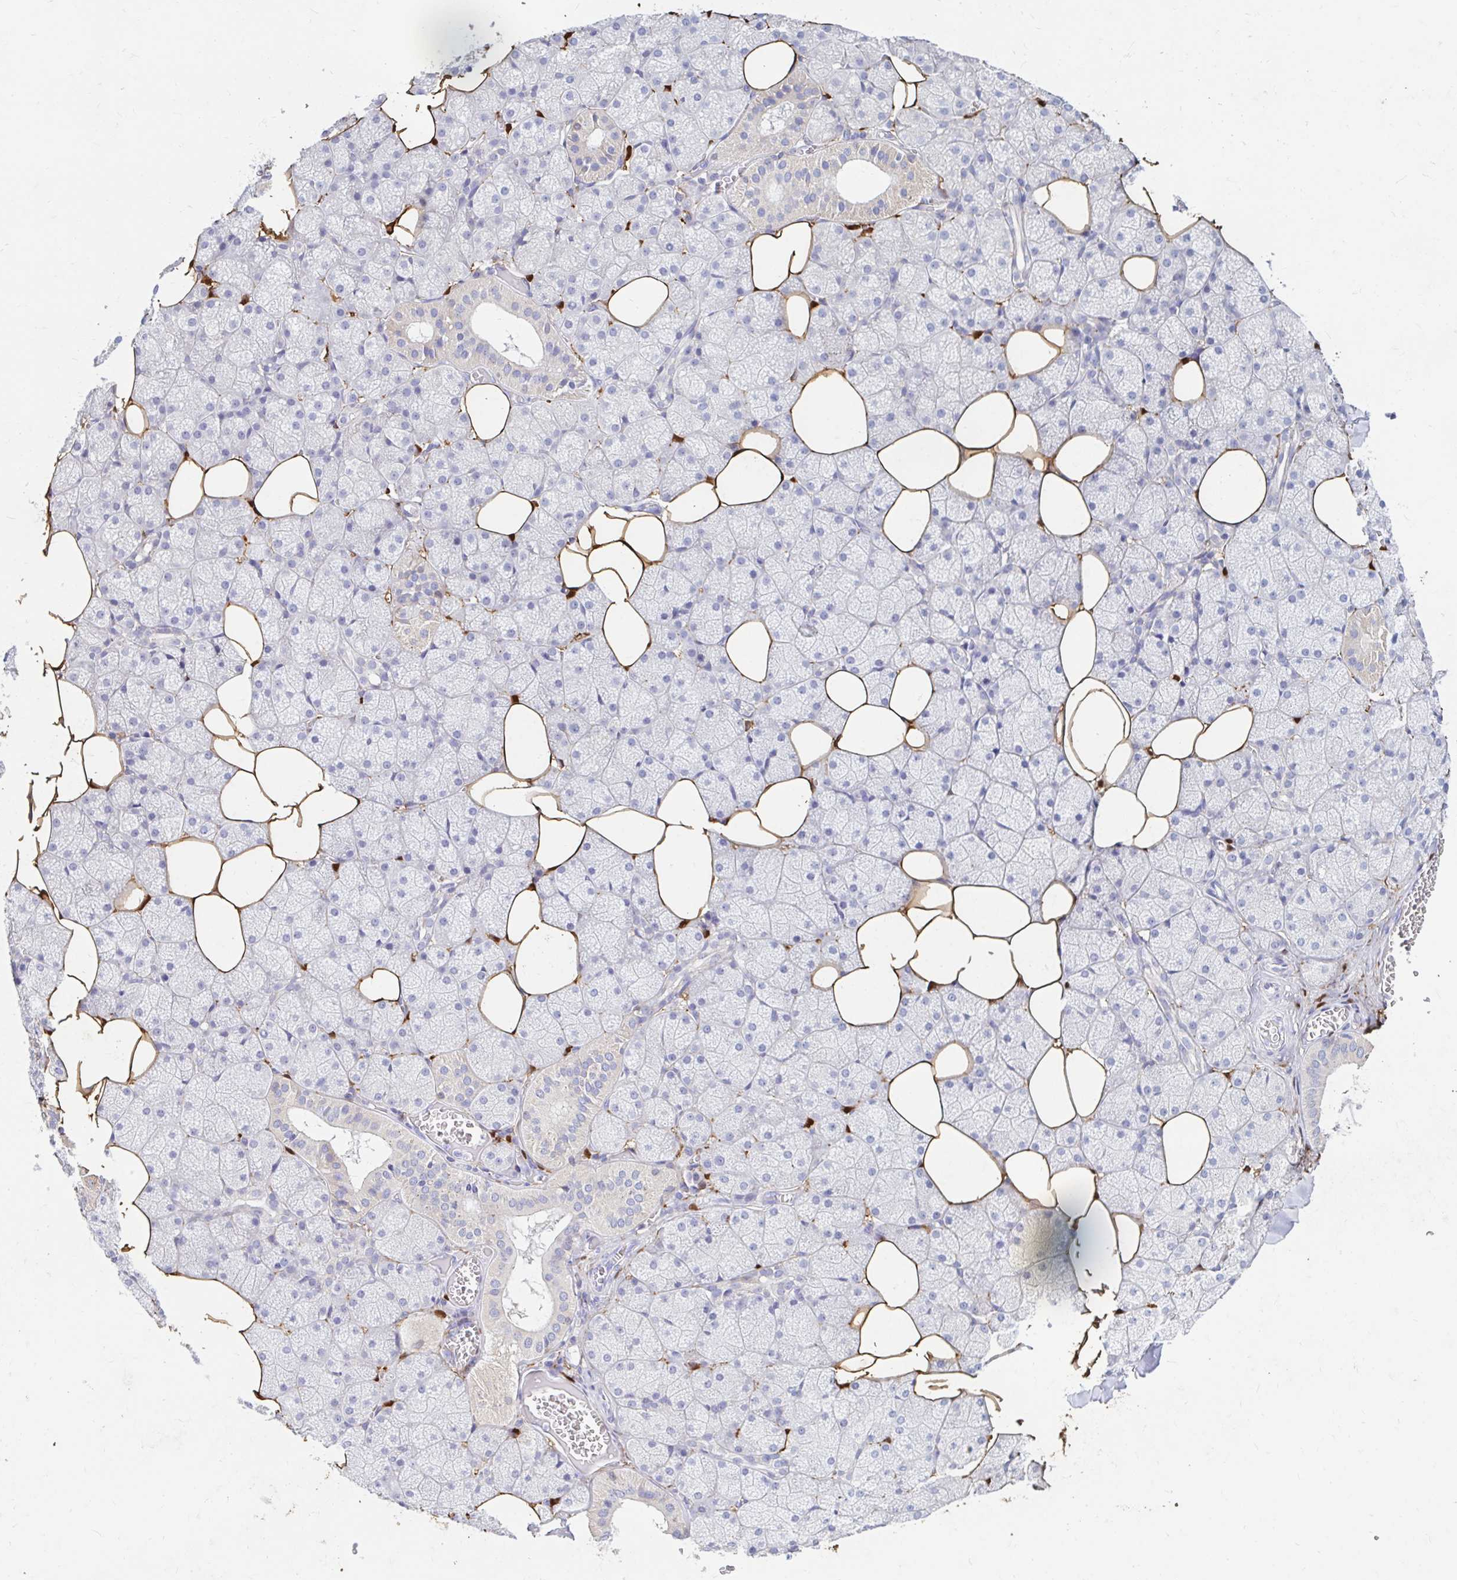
{"staining": {"intensity": "negative", "quantity": "none", "location": "none"}, "tissue": "salivary gland", "cell_type": "Glandular cells", "image_type": "normal", "snomed": [{"axis": "morphology", "description": "Normal tissue, NOS"}, {"axis": "topography", "description": "Salivary gland"}, {"axis": "topography", "description": "Peripheral nerve tissue"}], "caption": "DAB immunohistochemical staining of unremarkable human salivary gland shows no significant positivity in glandular cells. (DAB immunohistochemistry (IHC) with hematoxylin counter stain).", "gene": "ADH1A", "patient": {"sex": "male", "age": 38}}